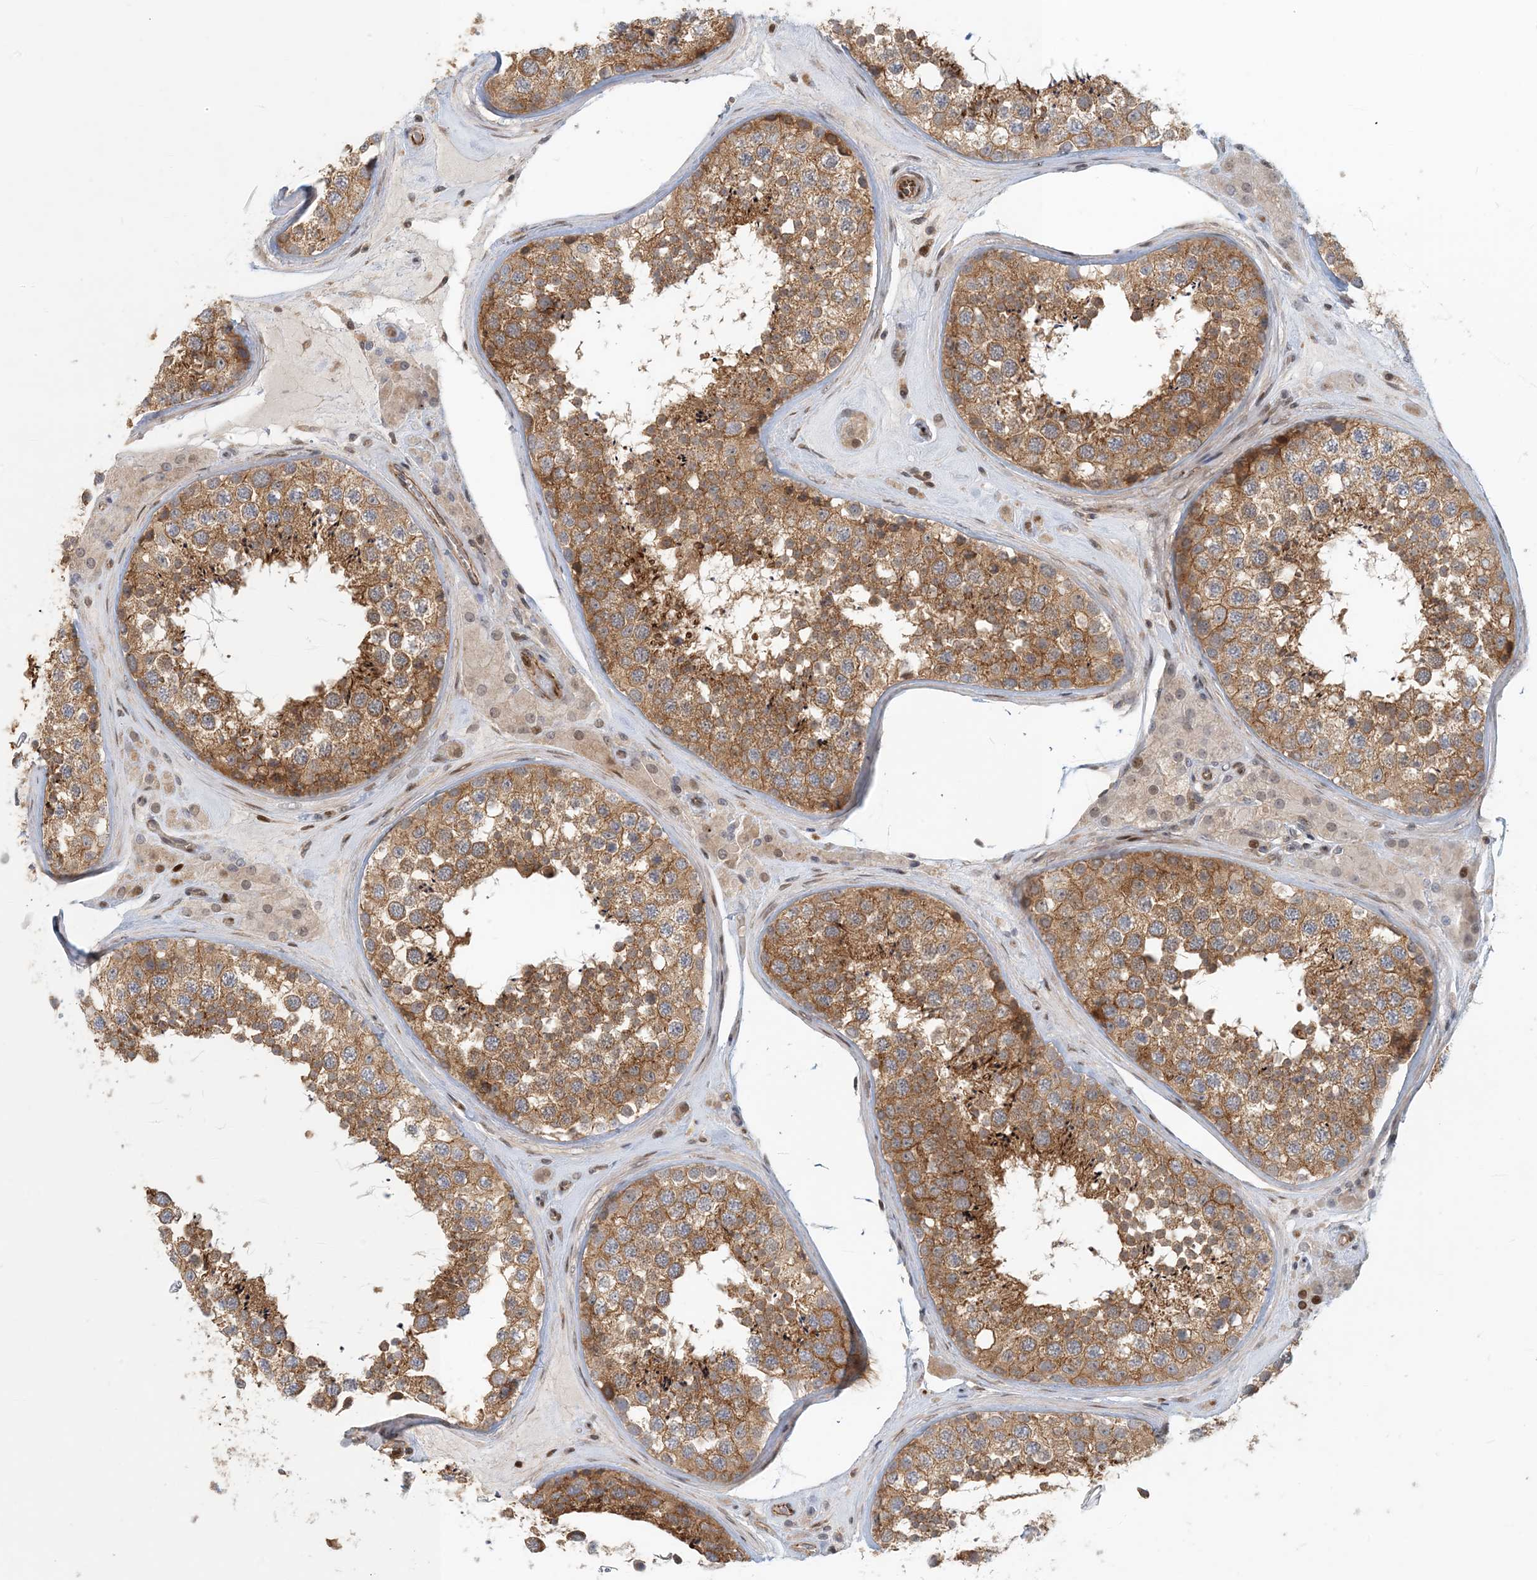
{"staining": {"intensity": "moderate", "quantity": ">75%", "location": "cytoplasmic/membranous"}, "tissue": "testis", "cell_type": "Cells in seminiferous ducts", "image_type": "normal", "snomed": [{"axis": "morphology", "description": "Normal tissue, NOS"}, {"axis": "topography", "description": "Testis"}], "caption": "DAB immunohistochemical staining of normal human testis displays moderate cytoplasmic/membranous protein expression in about >75% of cells in seminiferous ducts. Immunohistochemistry (ihc) stains the protein of interest in brown and the nuclei are stained blue.", "gene": "MAPKBP1", "patient": {"sex": "male", "age": 46}}